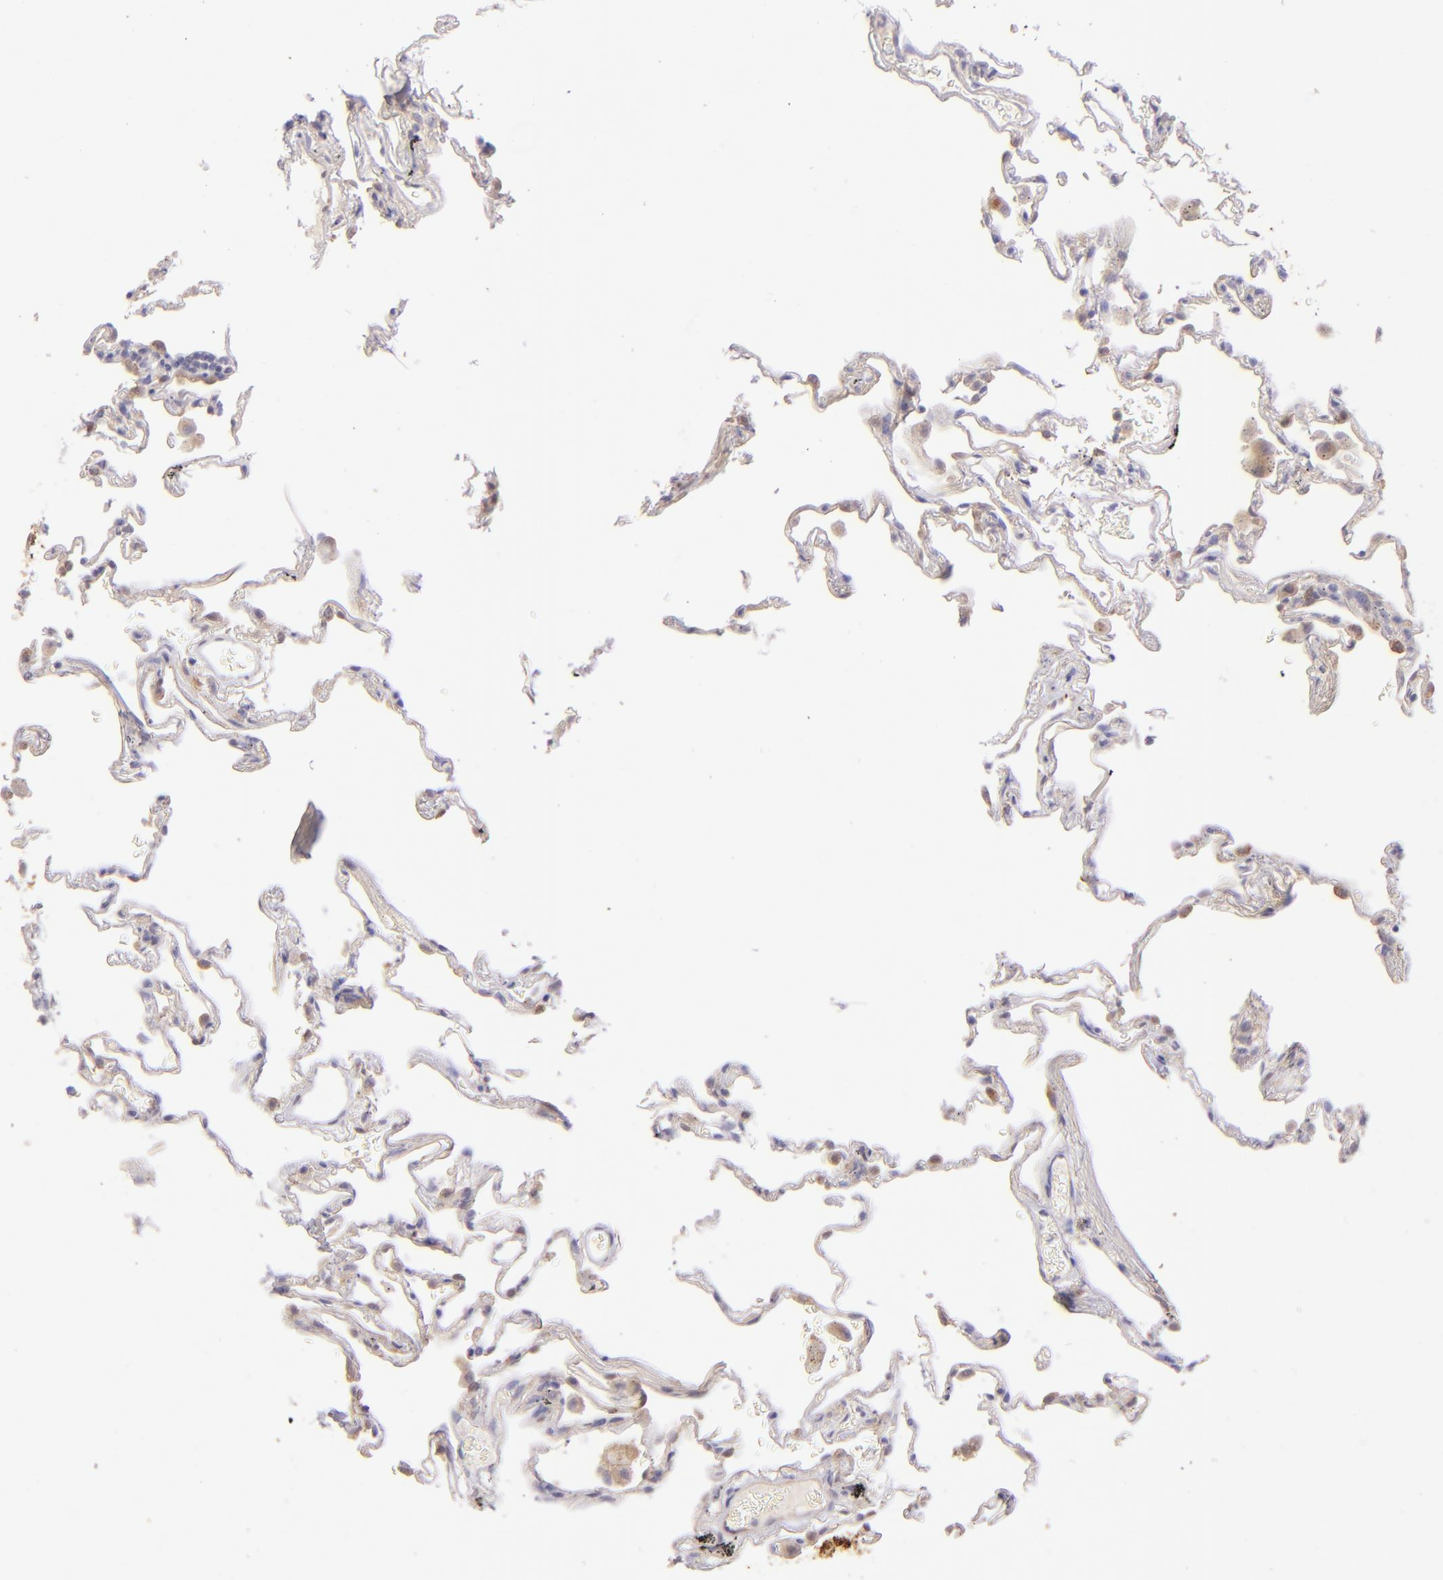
{"staining": {"intensity": "weak", "quantity": "25%-75%", "location": "cytoplasmic/membranous"}, "tissue": "lung", "cell_type": "Alveolar cells", "image_type": "normal", "snomed": [{"axis": "morphology", "description": "Normal tissue, NOS"}, {"axis": "morphology", "description": "Inflammation, NOS"}, {"axis": "topography", "description": "Lung"}], "caption": "Lung stained with DAB (3,3'-diaminobenzidine) immunohistochemistry (IHC) displays low levels of weak cytoplasmic/membranous expression in about 25%-75% of alveolar cells. The protein of interest is stained brown, and the nuclei are stained in blue (DAB IHC with brightfield microscopy, high magnification).", "gene": "SH2D4A", "patient": {"sex": "male", "age": 69}}